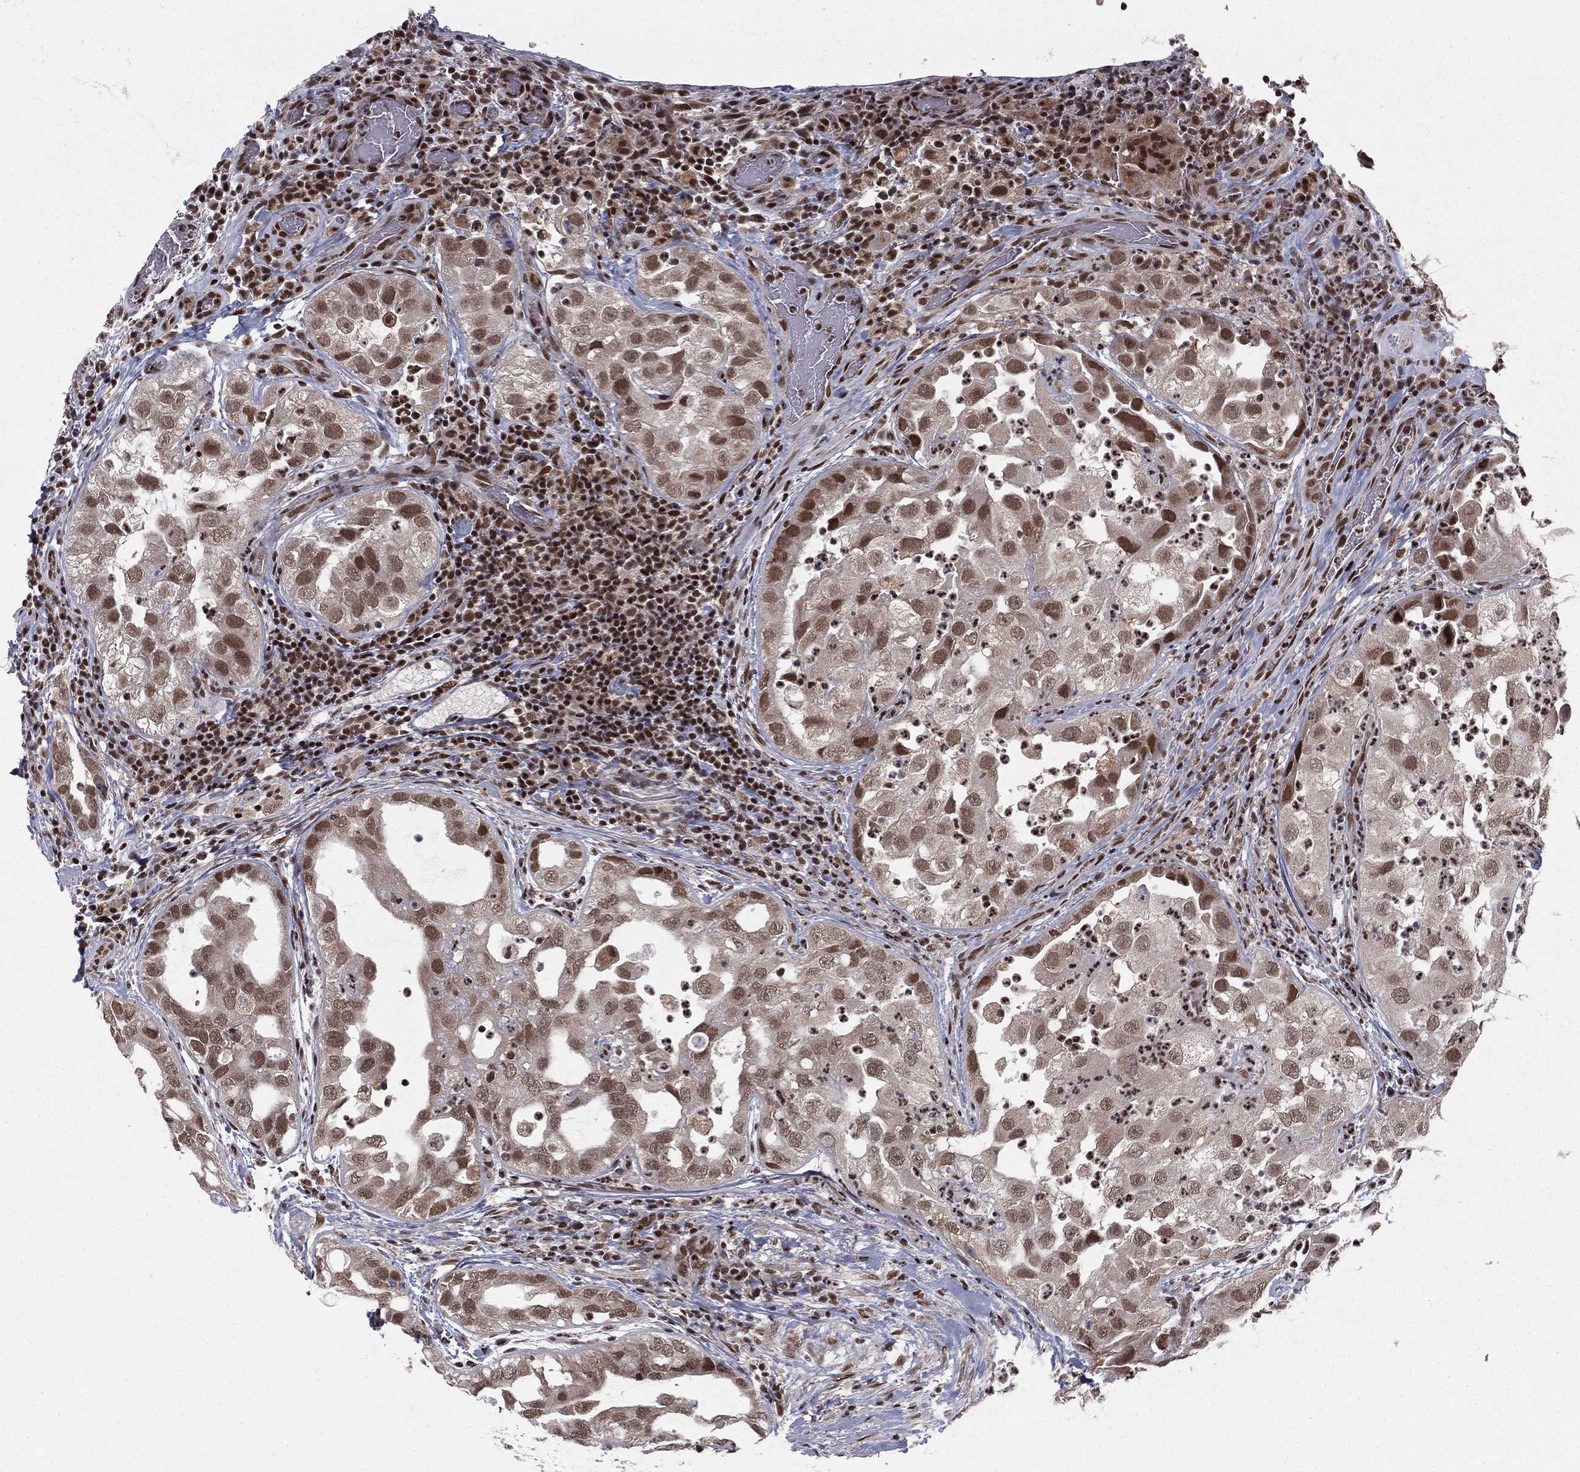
{"staining": {"intensity": "moderate", "quantity": "<25%", "location": "nuclear"}, "tissue": "urothelial cancer", "cell_type": "Tumor cells", "image_type": "cancer", "snomed": [{"axis": "morphology", "description": "Urothelial carcinoma, High grade"}, {"axis": "topography", "description": "Urinary bladder"}], "caption": "Immunohistochemistry (IHC) (DAB) staining of human urothelial carcinoma (high-grade) exhibits moderate nuclear protein staining in approximately <25% of tumor cells.", "gene": "NFYB", "patient": {"sex": "female", "age": 41}}